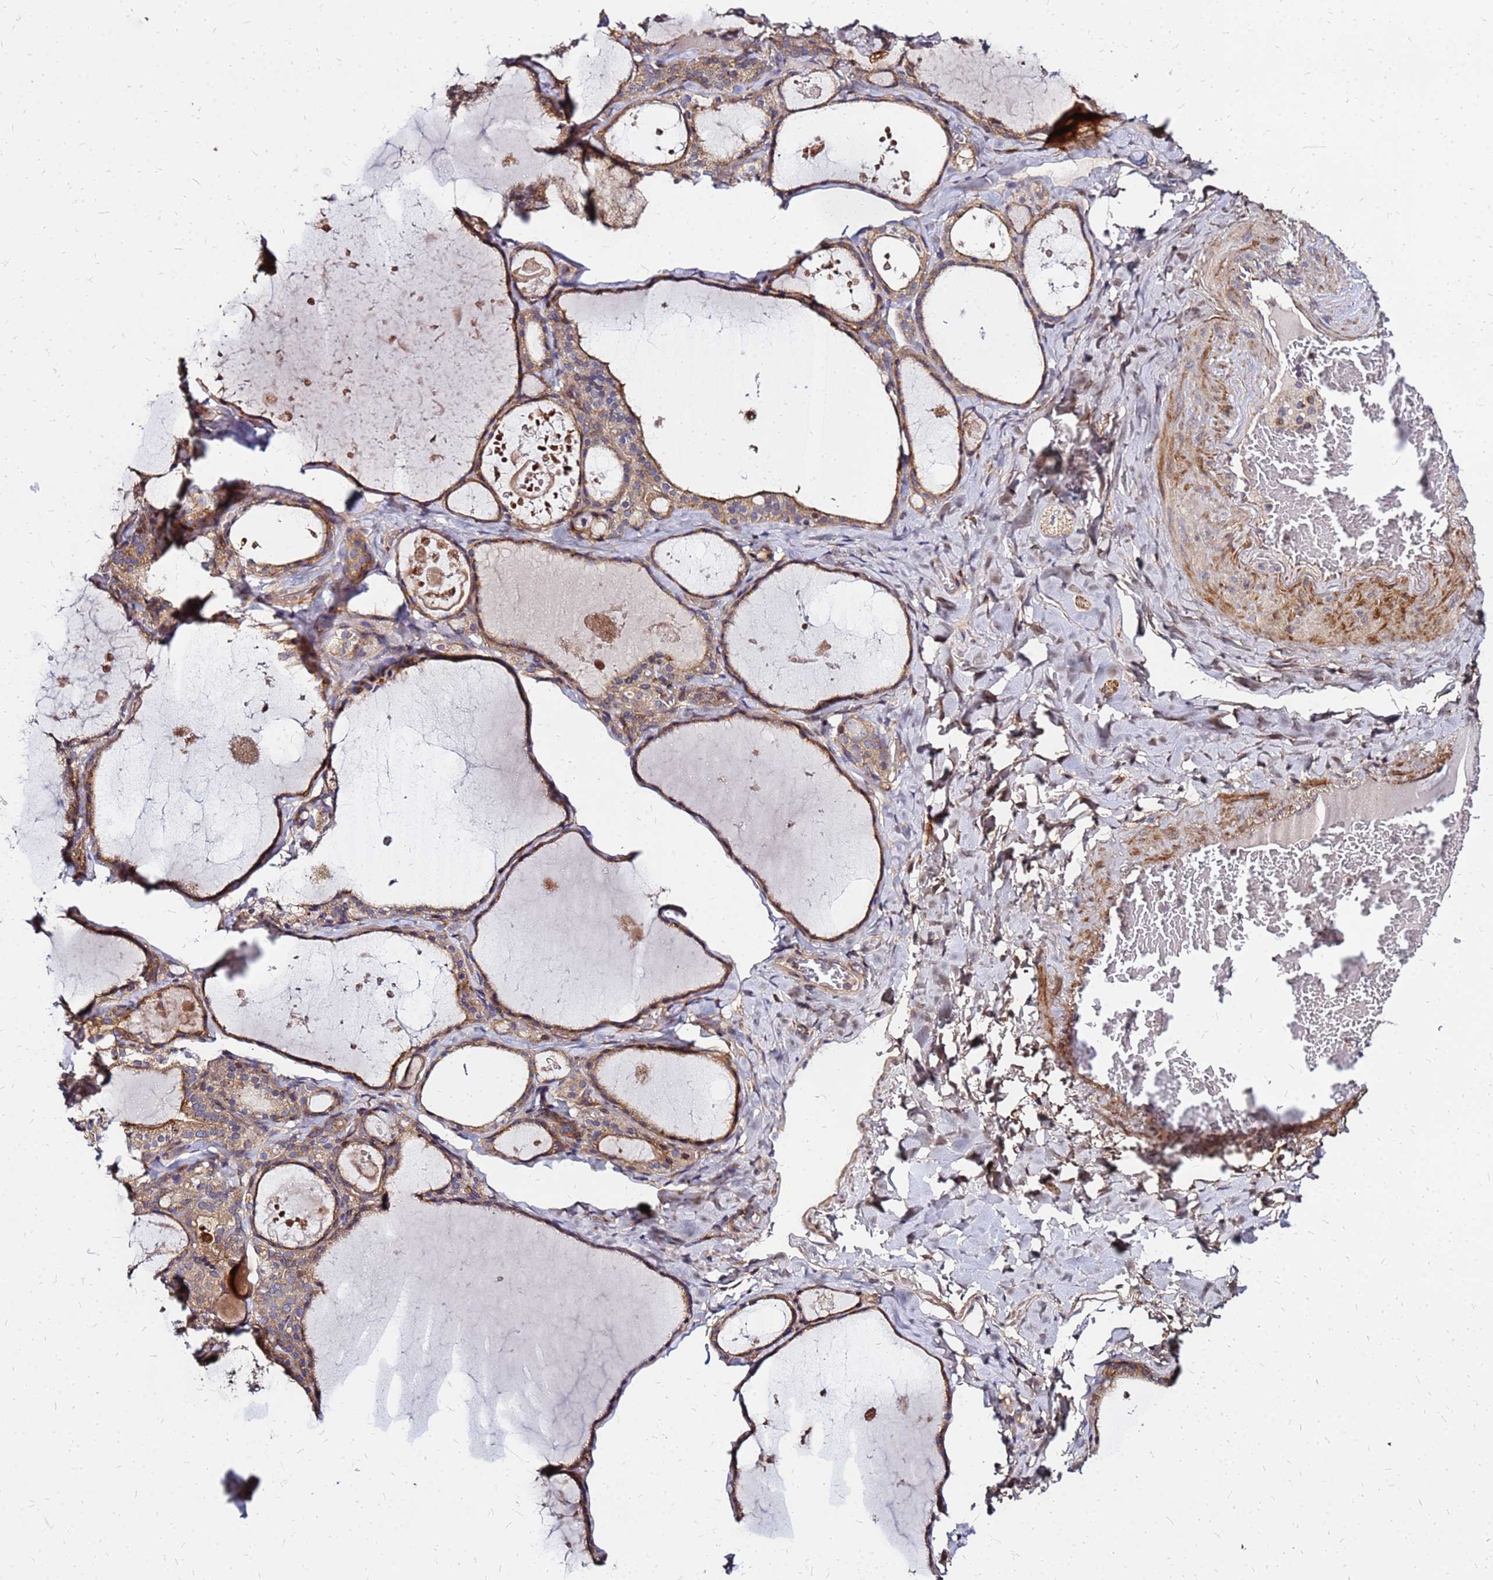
{"staining": {"intensity": "moderate", "quantity": ">75%", "location": "cytoplasmic/membranous"}, "tissue": "thyroid gland", "cell_type": "Glandular cells", "image_type": "normal", "snomed": [{"axis": "morphology", "description": "Normal tissue, NOS"}, {"axis": "topography", "description": "Thyroid gland"}], "caption": "This micrograph shows IHC staining of normal thyroid gland, with medium moderate cytoplasmic/membranous staining in about >75% of glandular cells.", "gene": "CYBC1", "patient": {"sex": "male", "age": 56}}